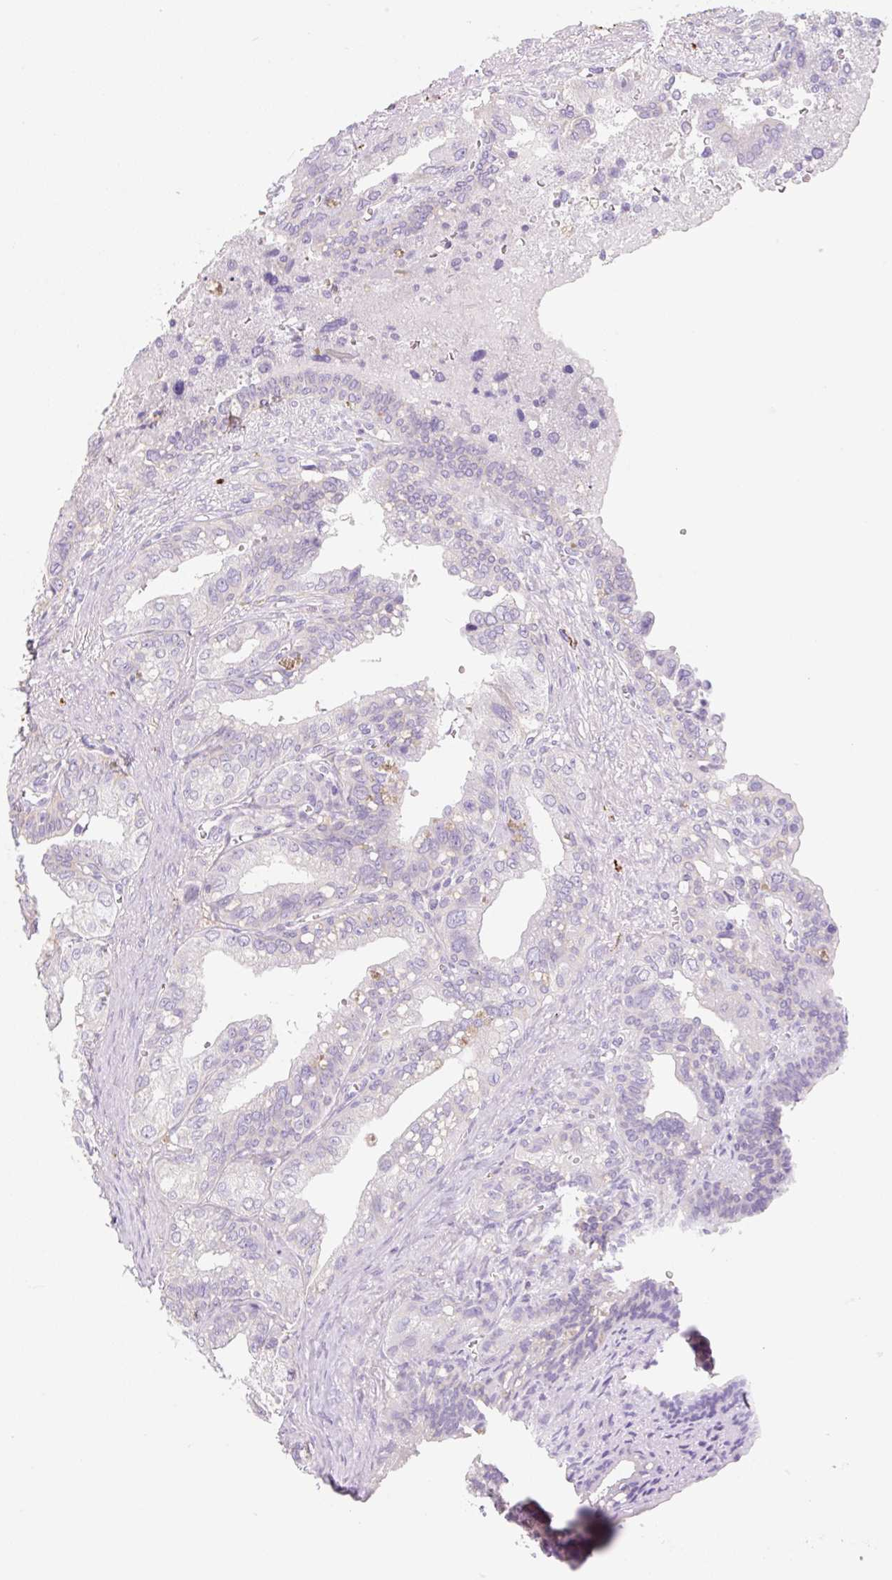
{"staining": {"intensity": "negative", "quantity": "none", "location": "none"}, "tissue": "seminal vesicle", "cell_type": "Glandular cells", "image_type": "normal", "snomed": [{"axis": "morphology", "description": "Normal tissue, NOS"}, {"axis": "topography", "description": "Seminal veicle"}], "caption": "Glandular cells show no significant protein staining in benign seminal vesicle. (Brightfield microscopy of DAB immunohistochemistry (IHC) at high magnification).", "gene": "LYVE1", "patient": {"sex": "male", "age": 67}}